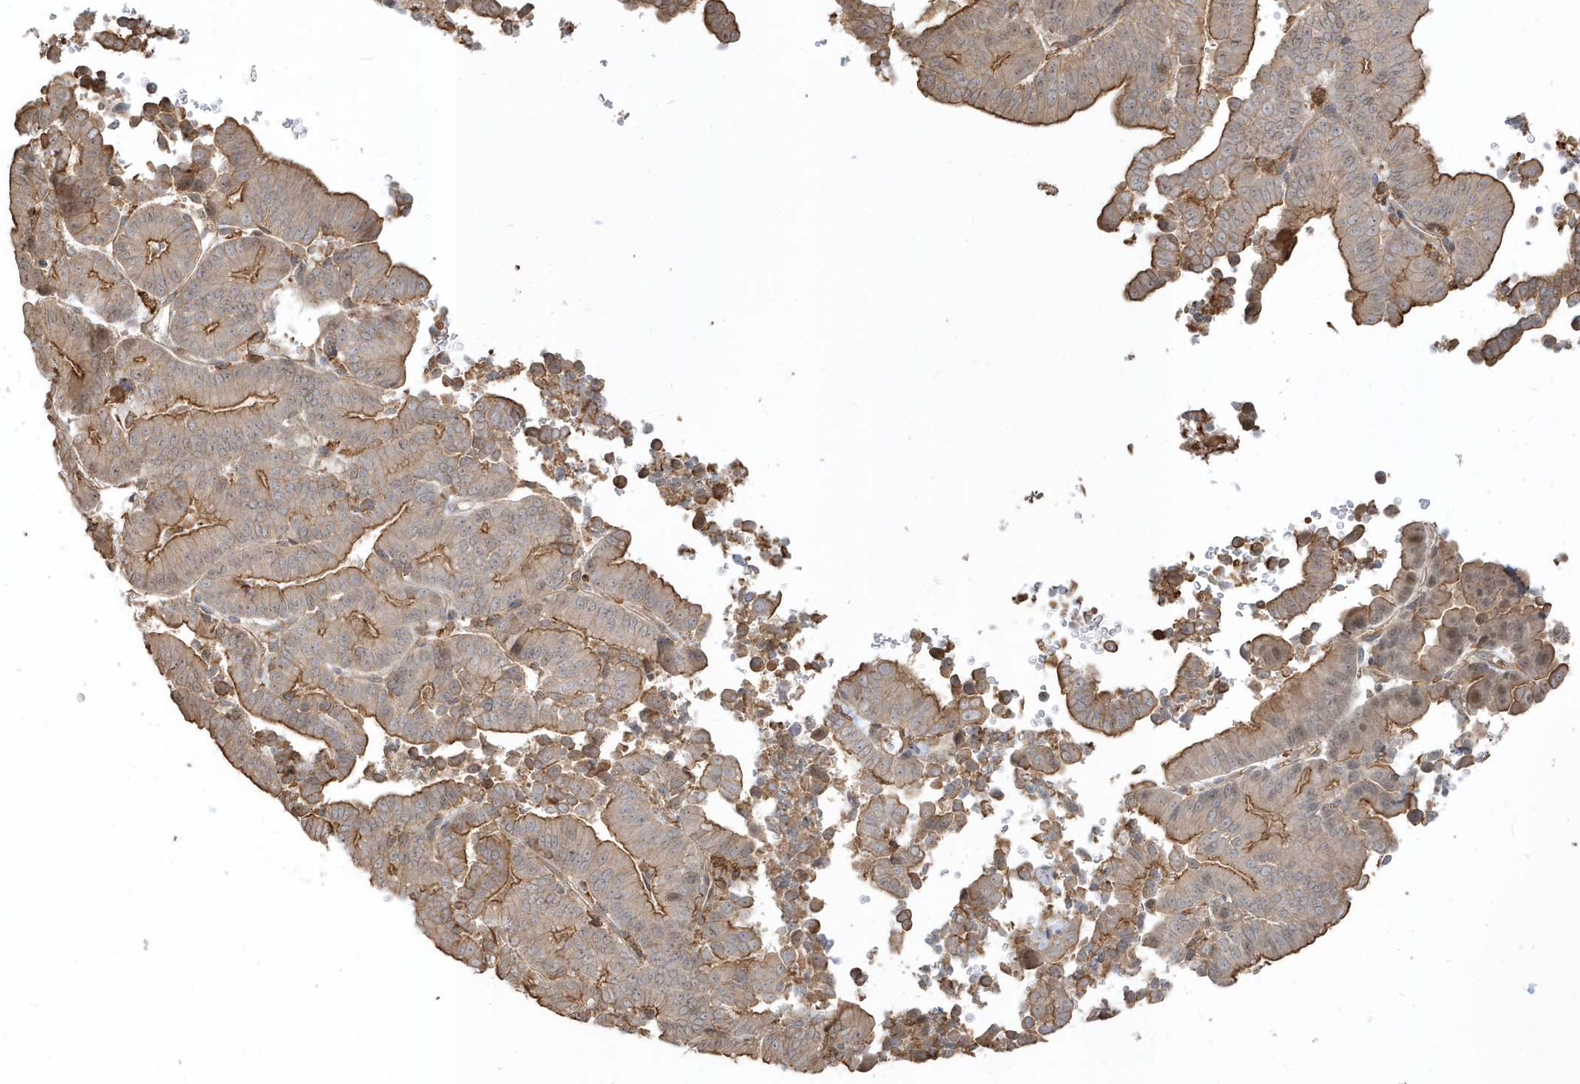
{"staining": {"intensity": "moderate", "quantity": ">75%", "location": "cytoplasmic/membranous"}, "tissue": "liver cancer", "cell_type": "Tumor cells", "image_type": "cancer", "snomed": [{"axis": "morphology", "description": "Cholangiocarcinoma"}, {"axis": "topography", "description": "Liver"}], "caption": "Tumor cells exhibit medium levels of moderate cytoplasmic/membranous staining in approximately >75% of cells in liver cholangiocarcinoma.", "gene": "ZBTB8A", "patient": {"sex": "female", "age": 75}}